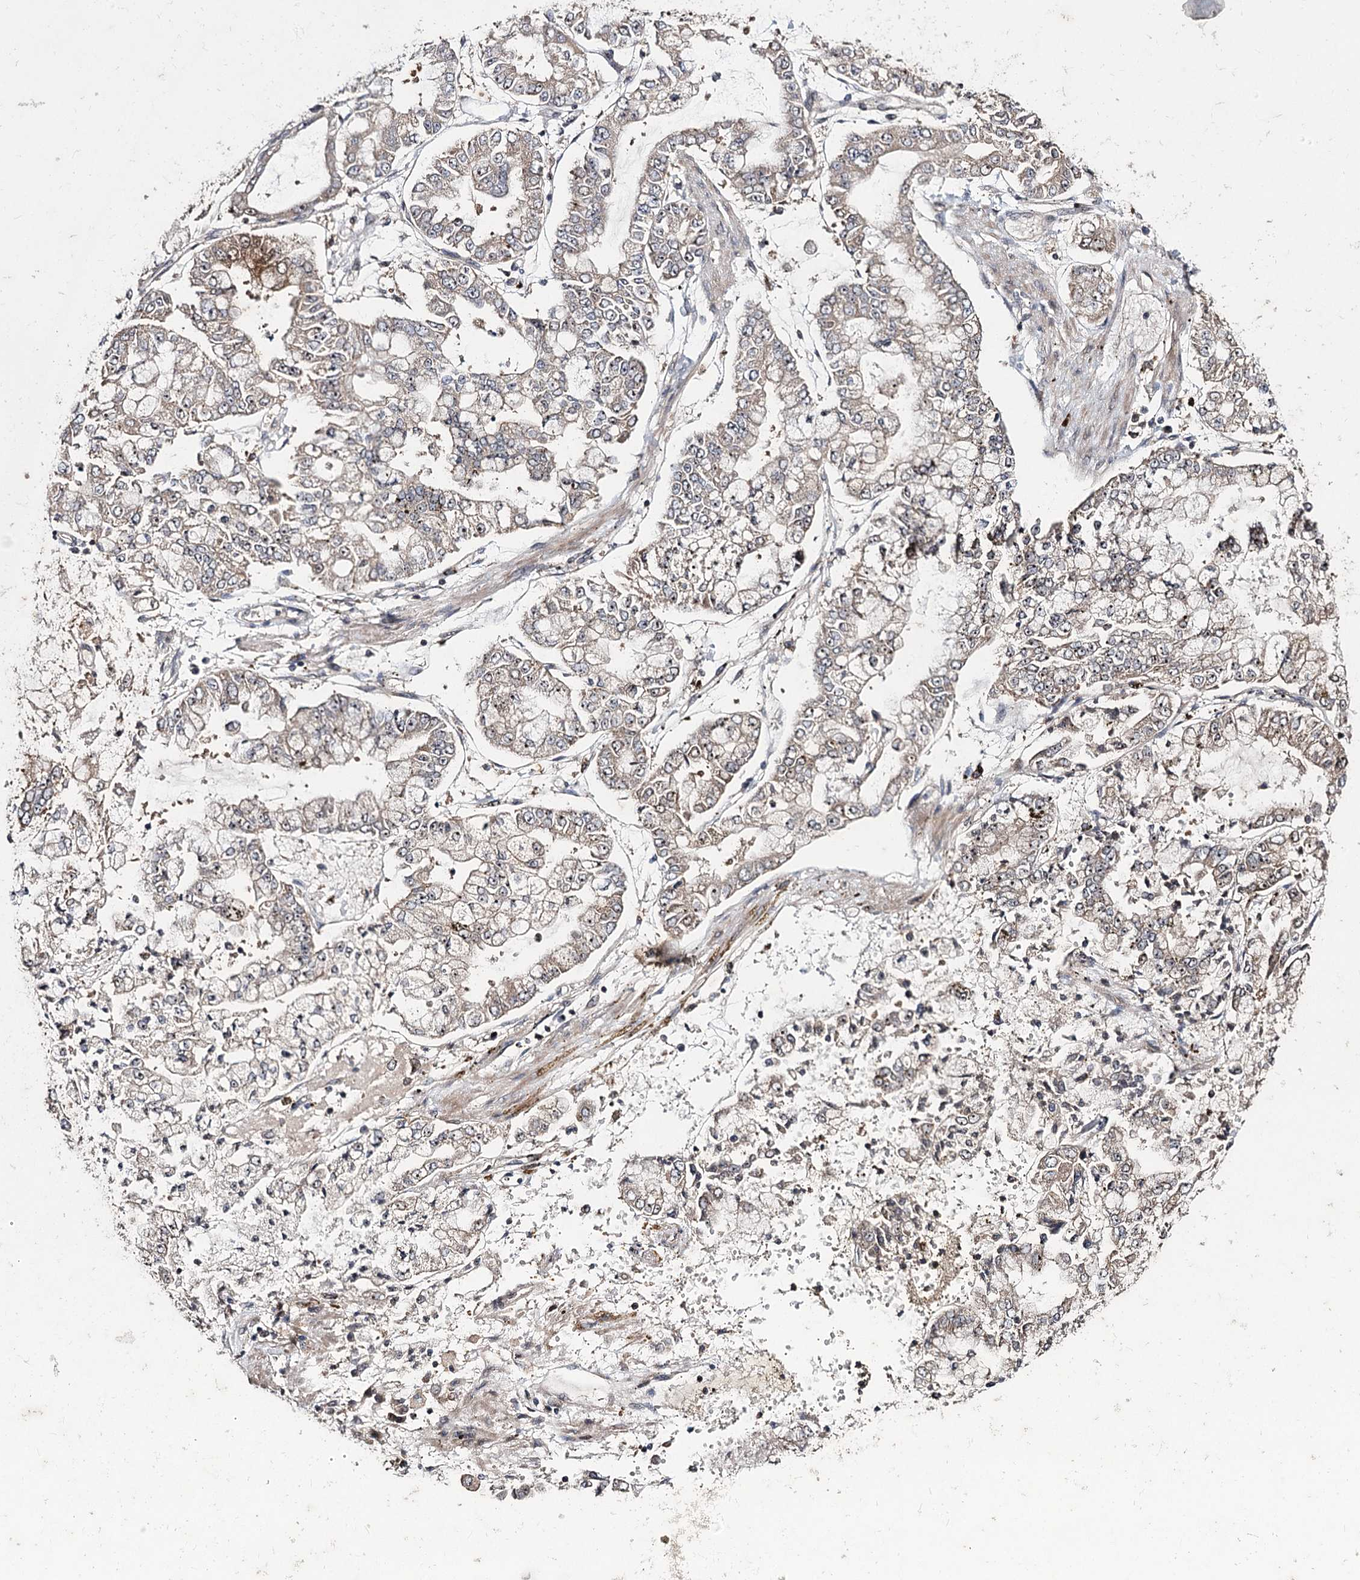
{"staining": {"intensity": "weak", "quantity": "25%-75%", "location": "cytoplasmic/membranous,nuclear"}, "tissue": "stomach cancer", "cell_type": "Tumor cells", "image_type": "cancer", "snomed": [{"axis": "morphology", "description": "Adenocarcinoma, NOS"}, {"axis": "topography", "description": "Stomach"}], "caption": "Immunohistochemistry histopathology image of neoplastic tissue: human stomach cancer (adenocarcinoma) stained using IHC shows low levels of weak protein expression localized specifically in the cytoplasmic/membranous and nuclear of tumor cells, appearing as a cytoplasmic/membranous and nuclear brown color.", "gene": "MKNK2", "patient": {"sex": "male", "age": 76}}